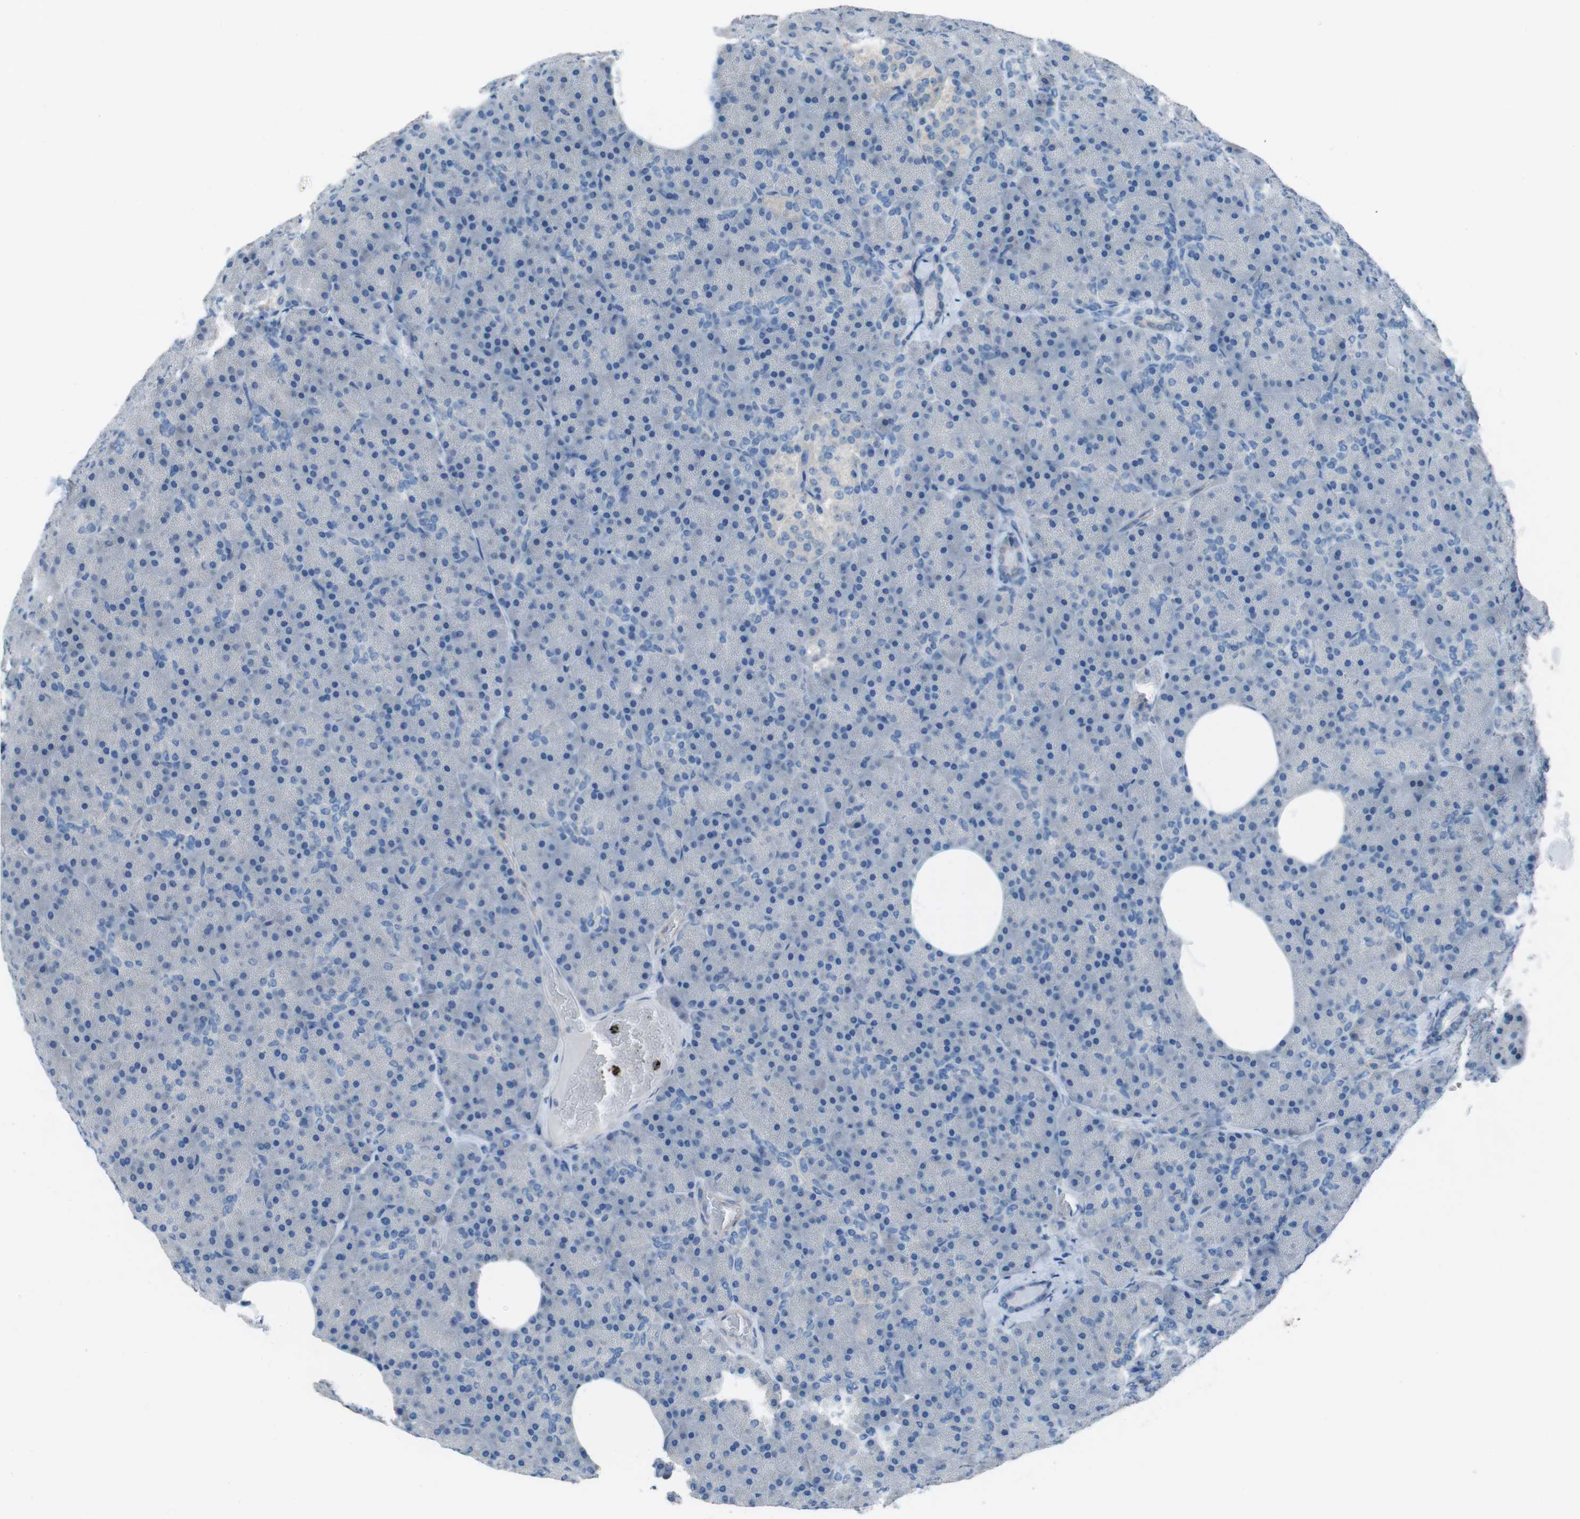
{"staining": {"intensity": "negative", "quantity": "none", "location": "none"}, "tissue": "pancreas", "cell_type": "Exocrine glandular cells", "image_type": "normal", "snomed": [{"axis": "morphology", "description": "Normal tissue, NOS"}, {"axis": "topography", "description": "Pancreas"}], "caption": "This micrograph is of unremarkable pancreas stained with immunohistochemistry (IHC) to label a protein in brown with the nuclei are counter-stained blue. There is no expression in exocrine glandular cells. (DAB (3,3'-diaminobenzidine) immunohistochemistry visualized using brightfield microscopy, high magnification).", "gene": "CYP2C19", "patient": {"sex": "female", "age": 35}}